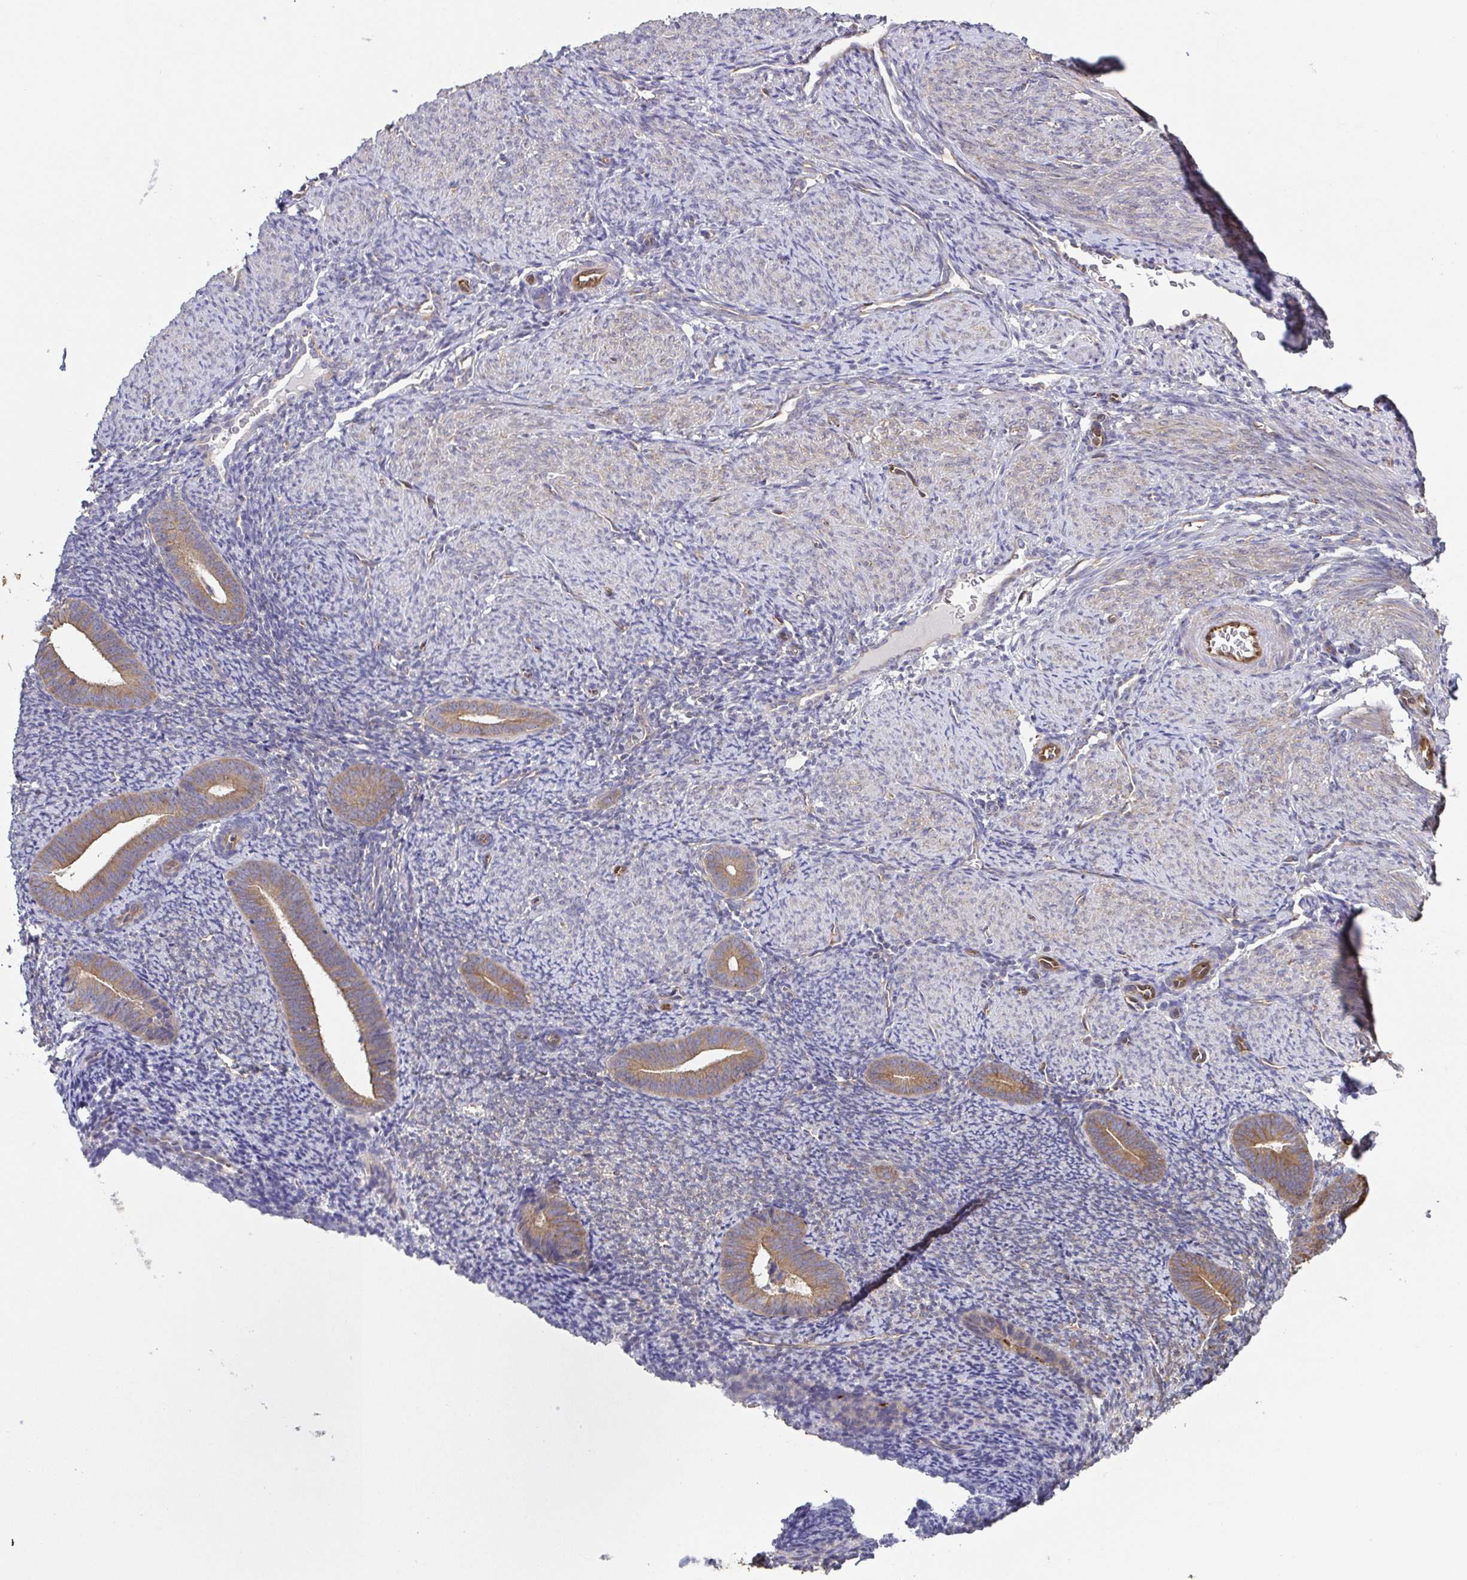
{"staining": {"intensity": "negative", "quantity": "none", "location": "none"}, "tissue": "endometrium", "cell_type": "Cells in endometrial stroma", "image_type": "normal", "snomed": [{"axis": "morphology", "description": "Normal tissue, NOS"}, {"axis": "topography", "description": "Endometrium"}], "caption": "A high-resolution micrograph shows immunohistochemistry staining of normal endometrium, which displays no significant positivity in cells in endometrial stroma.", "gene": "EIF3D", "patient": {"sex": "female", "age": 39}}